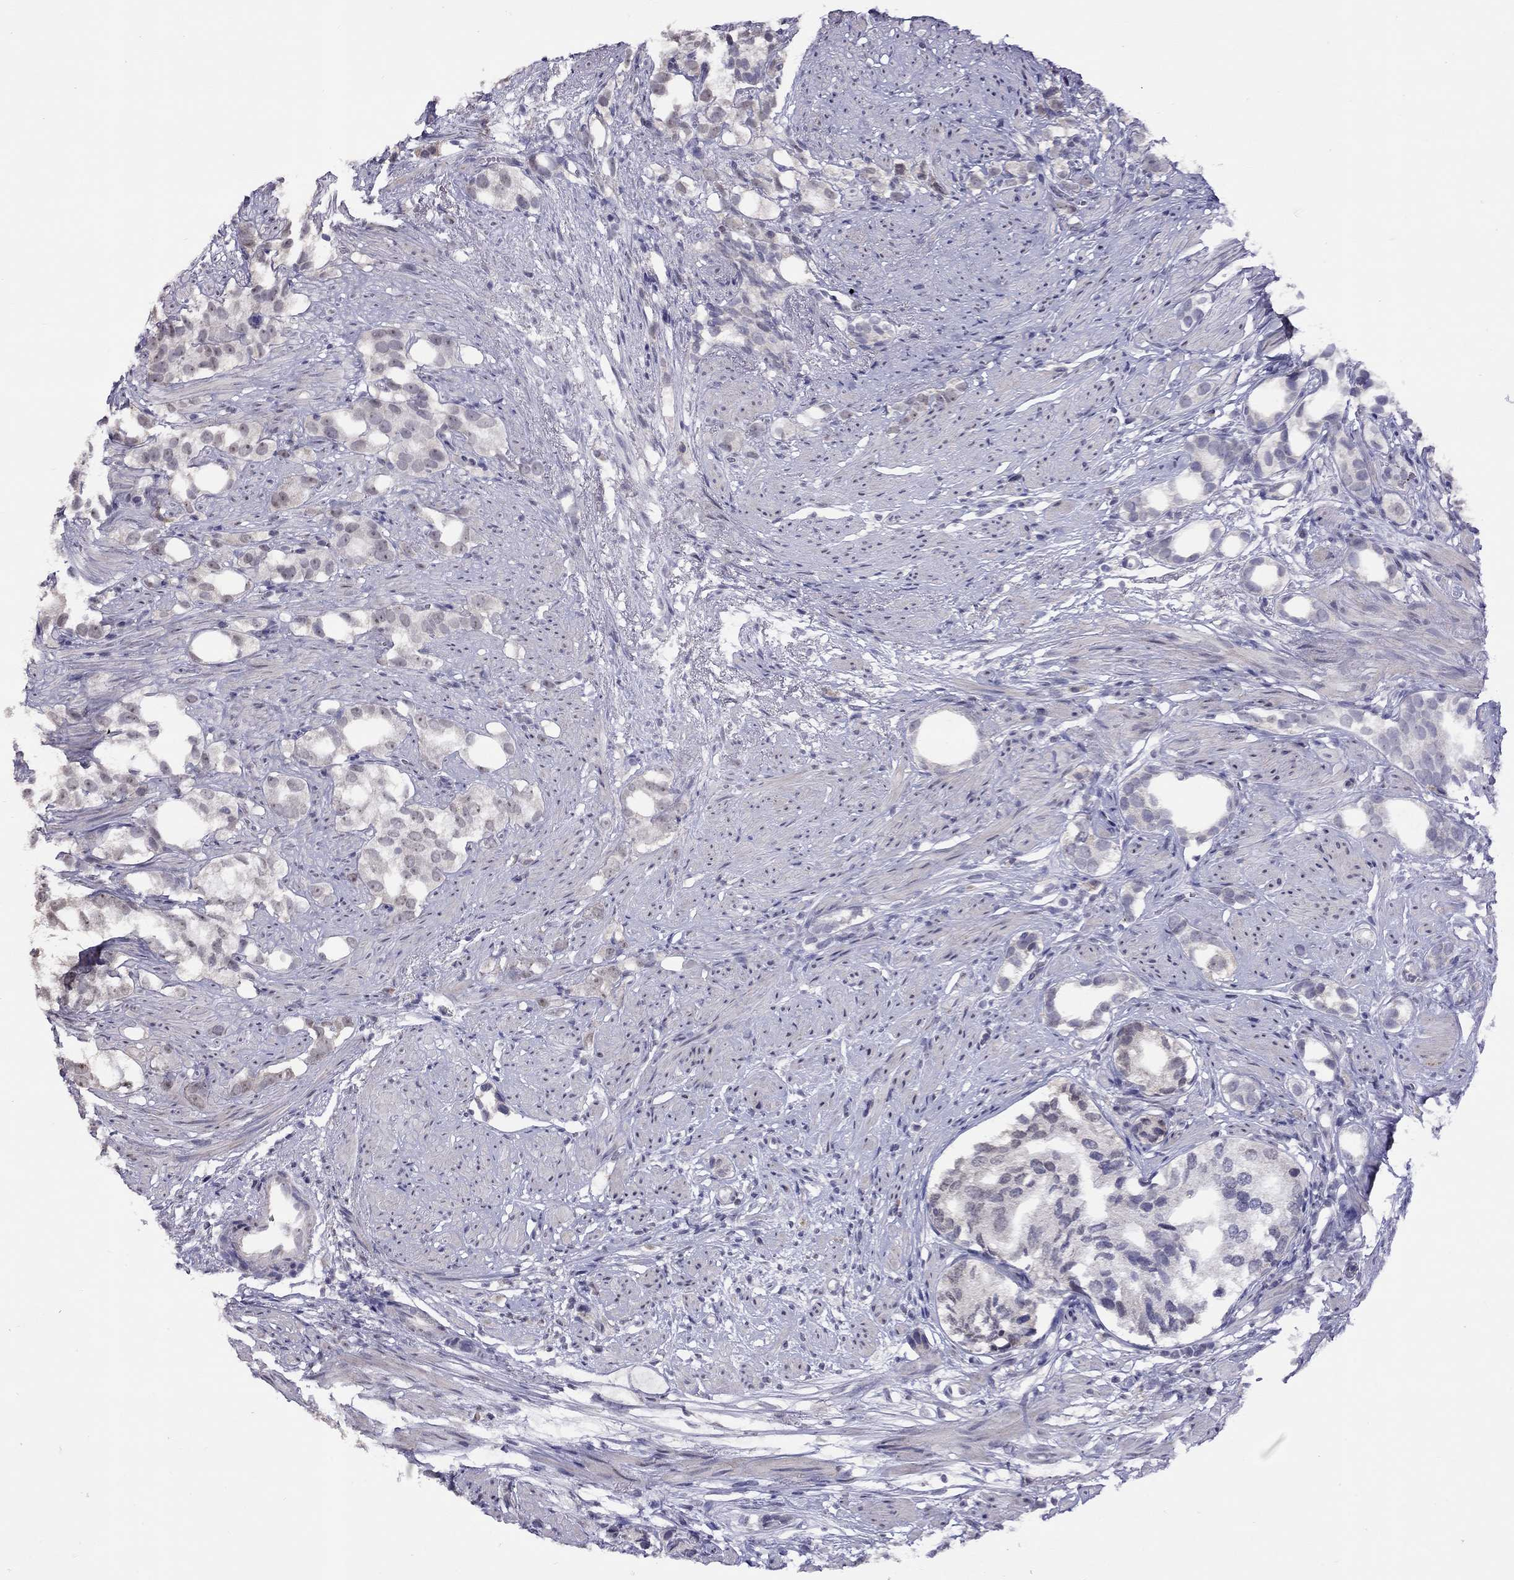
{"staining": {"intensity": "negative", "quantity": "none", "location": "none"}, "tissue": "prostate cancer", "cell_type": "Tumor cells", "image_type": "cancer", "snomed": [{"axis": "morphology", "description": "Adenocarcinoma, High grade"}, {"axis": "topography", "description": "Prostate"}], "caption": "Prostate cancer (adenocarcinoma (high-grade)) stained for a protein using immunohistochemistry exhibits no positivity tumor cells.", "gene": "HES5", "patient": {"sex": "male", "age": 82}}